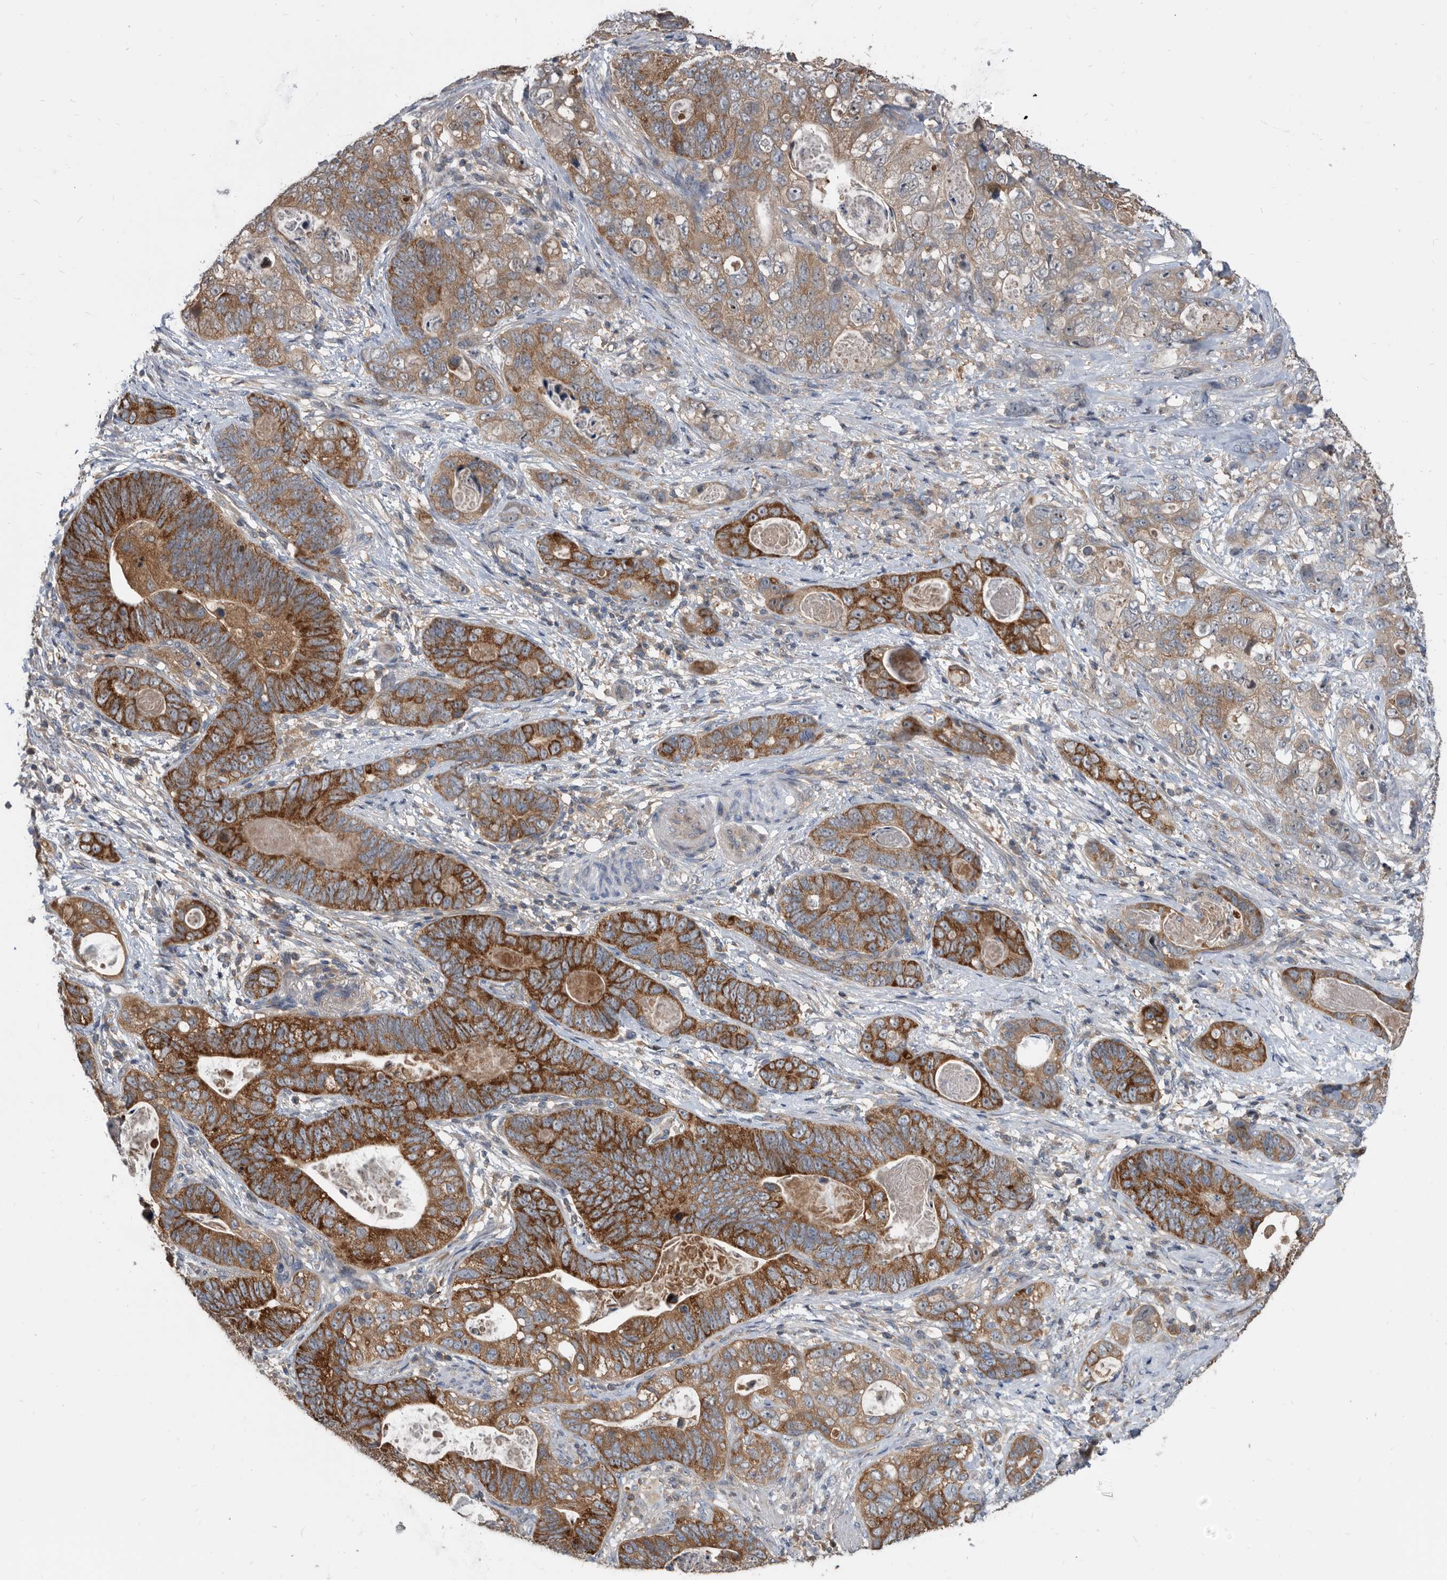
{"staining": {"intensity": "strong", "quantity": "25%-75%", "location": "cytoplasmic/membranous"}, "tissue": "stomach cancer", "cell_type": "Tumor cells", "image_type": "cancer", "snomed": [{"axis": "morphology", "description": "Normal tissue, NOS"}, {"axis": "morphology", "description": "Adenocarcinoma, NOS"}, {"axis": "topography", "description": "Stomach"}], "caption": "Stomach cancer was stained to show a protein in brown. There is high levels of strong cytoplasmic/membranous expression in about 25%-75% of tumor cells.", "gene": "APEH", "patient": {"sex": "female", "age": 89}}